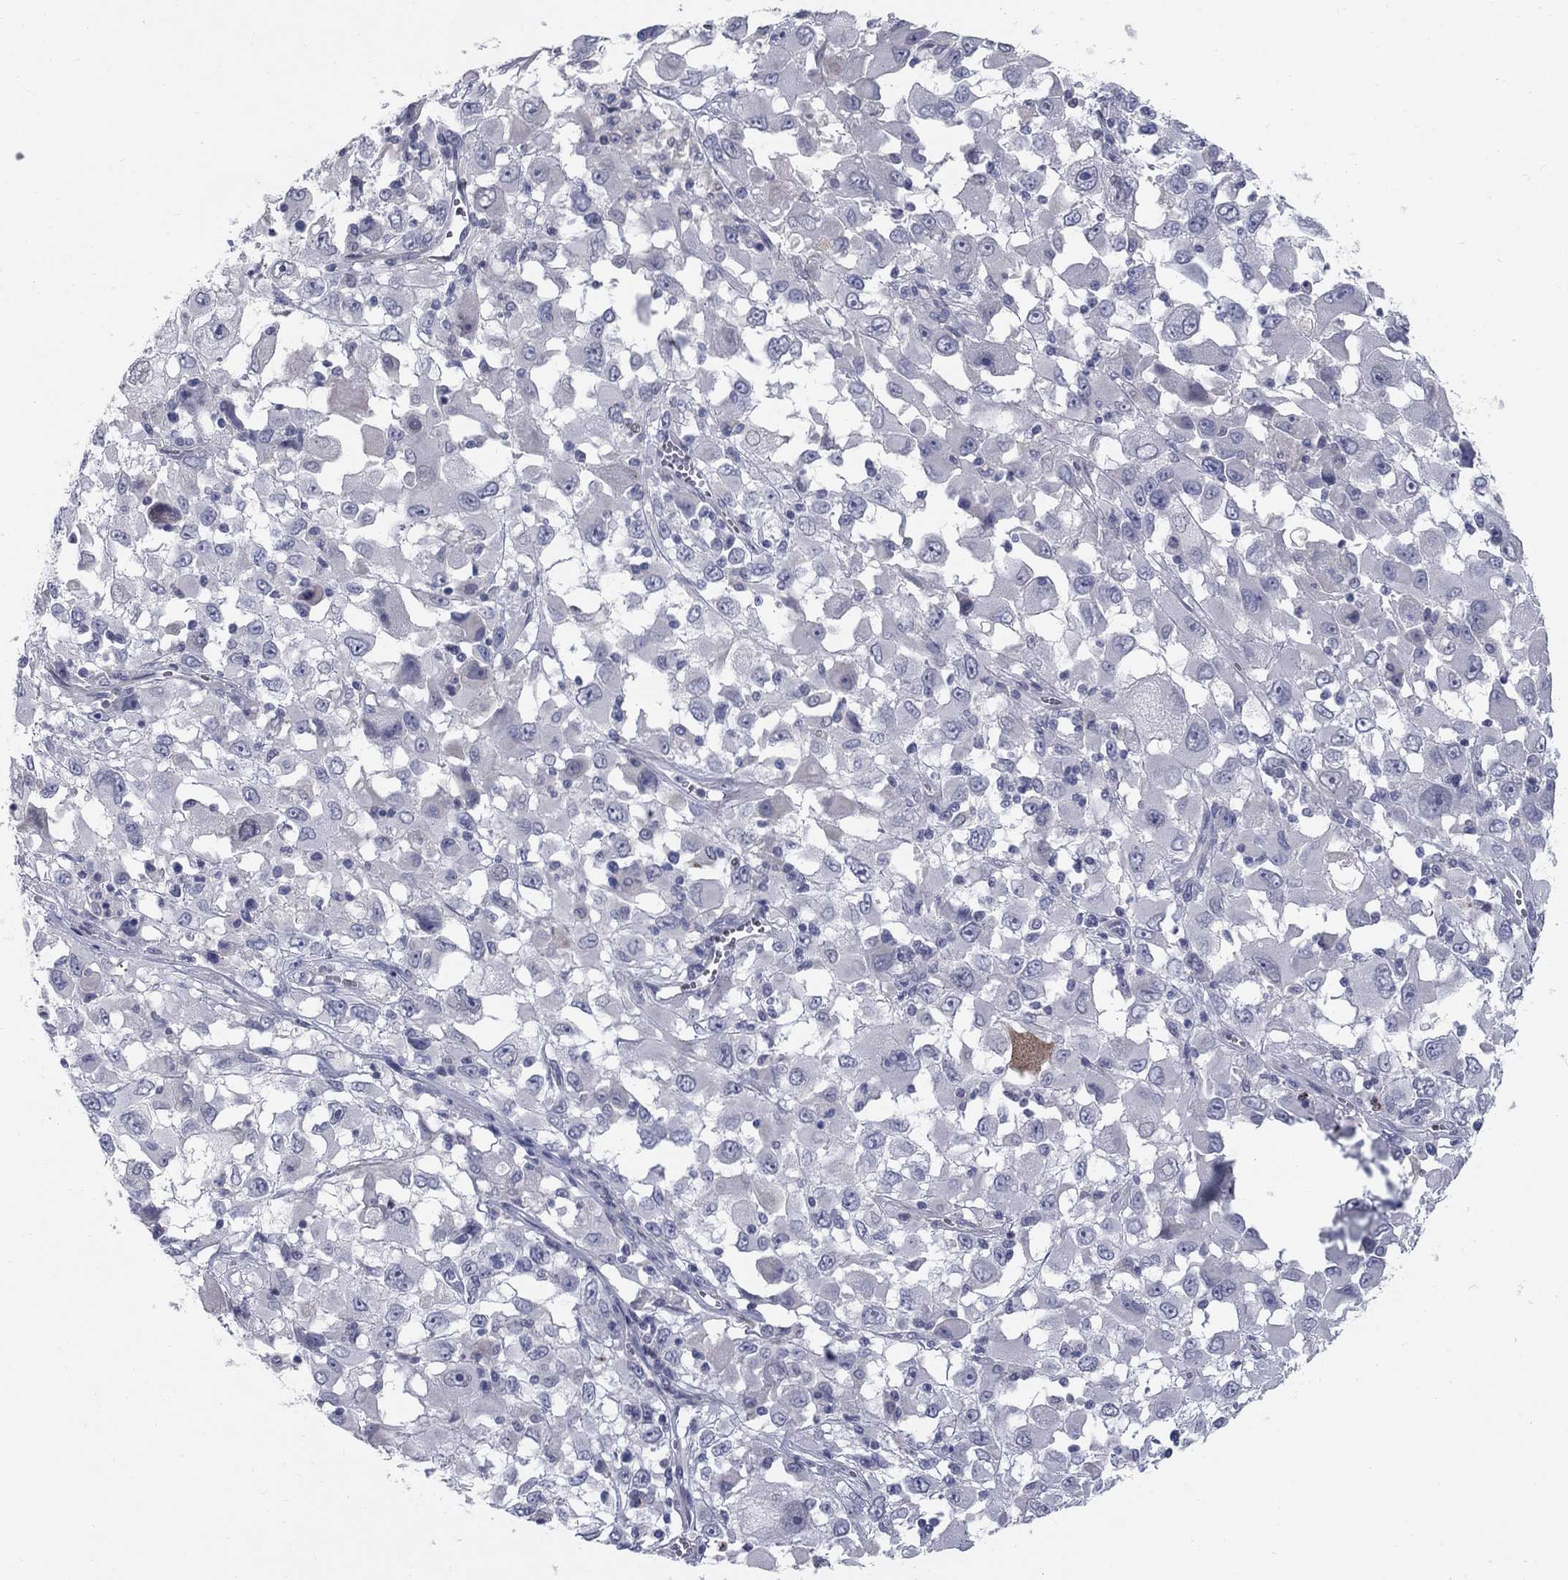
{"staining": {"intensity": "negative", "quantity": "none", "location": "none"}, "tissue": "melanoma", "cell_type": "Tumor cells", "image_type": "cancer", "snomed": [{"axis": "morphology", "description": "Malignant melanoma, Metastatic site"}, {"axis": "topography", "description": "Soft tissue"}], "caption": "Immunohistochemical staining of malignant melanoma (metastatic site) exhibits no significant positivity in tumor cells.", "gene": "NTRK2", "patient": {"sex": "male", "age": 50}}